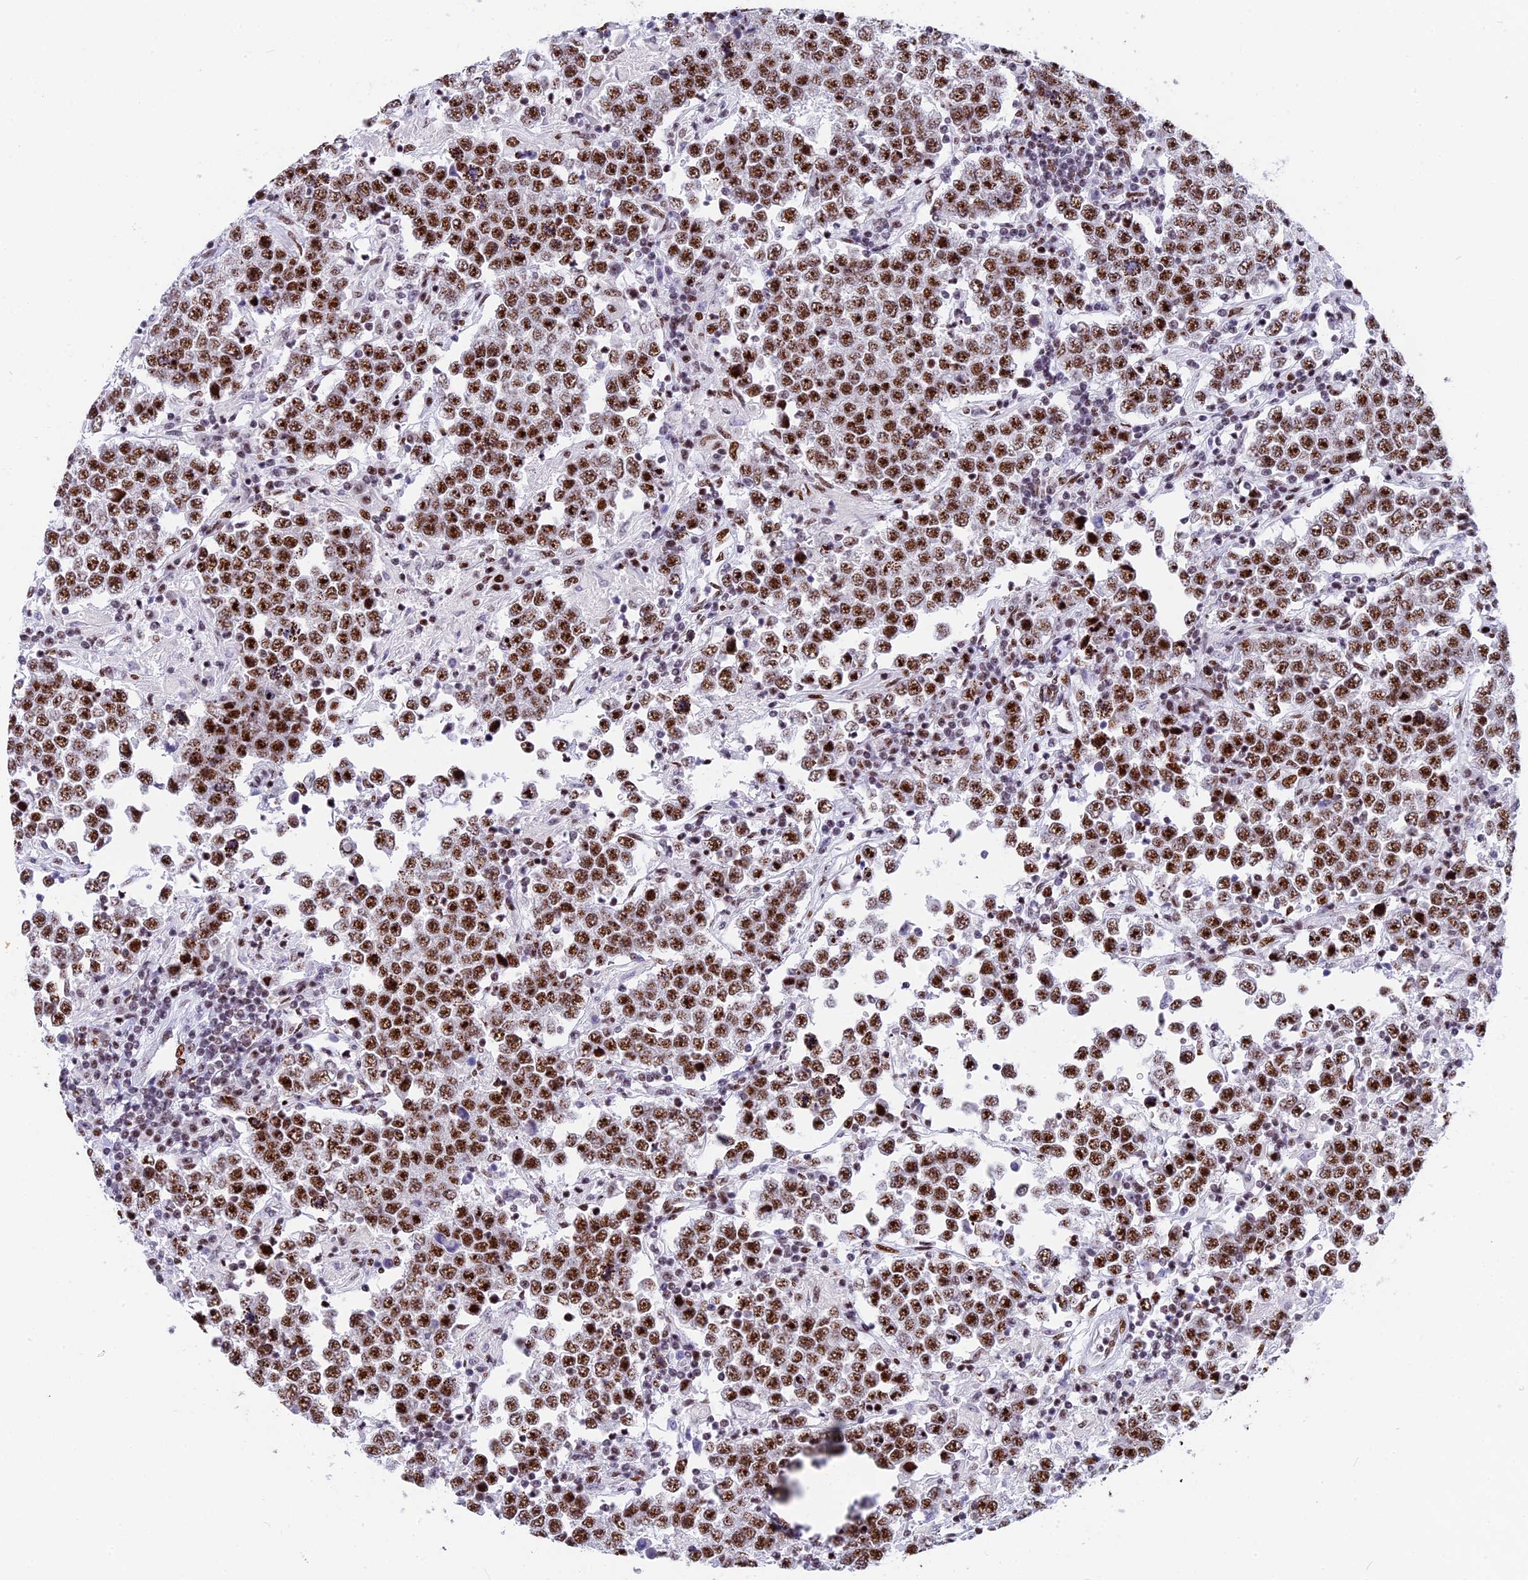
{"staining": {"intensity": "moderate", "quantity": ">75%", "location": "nuclear"}, "tissue": "testis cancer", "cell_type": "Tumor cells", "image_type": "cancer", "snomed": [{"axis": "morphology", "description": "Normal tissue, NOS"}, {"axis": "morphology", "description": "Urothelial carcinoma, High grade"}, {"axis": "morphology", "description": "Seminoma, NOS"}, {"axis": "morphology", "description": "Carcinoma, Embryonal, NOS"}, {"axis": "topography", "description": "Urinary bladder"}, {"axis": "topography", "description": "Testis"}], "caption": "This is a photomicrograph of immunohistochemistry staining of testis cancer, which shows moderate expression in the nuclear of tumor cells.", "gene": "NSA2", "patient": {"sex": "male", "age": 41}}